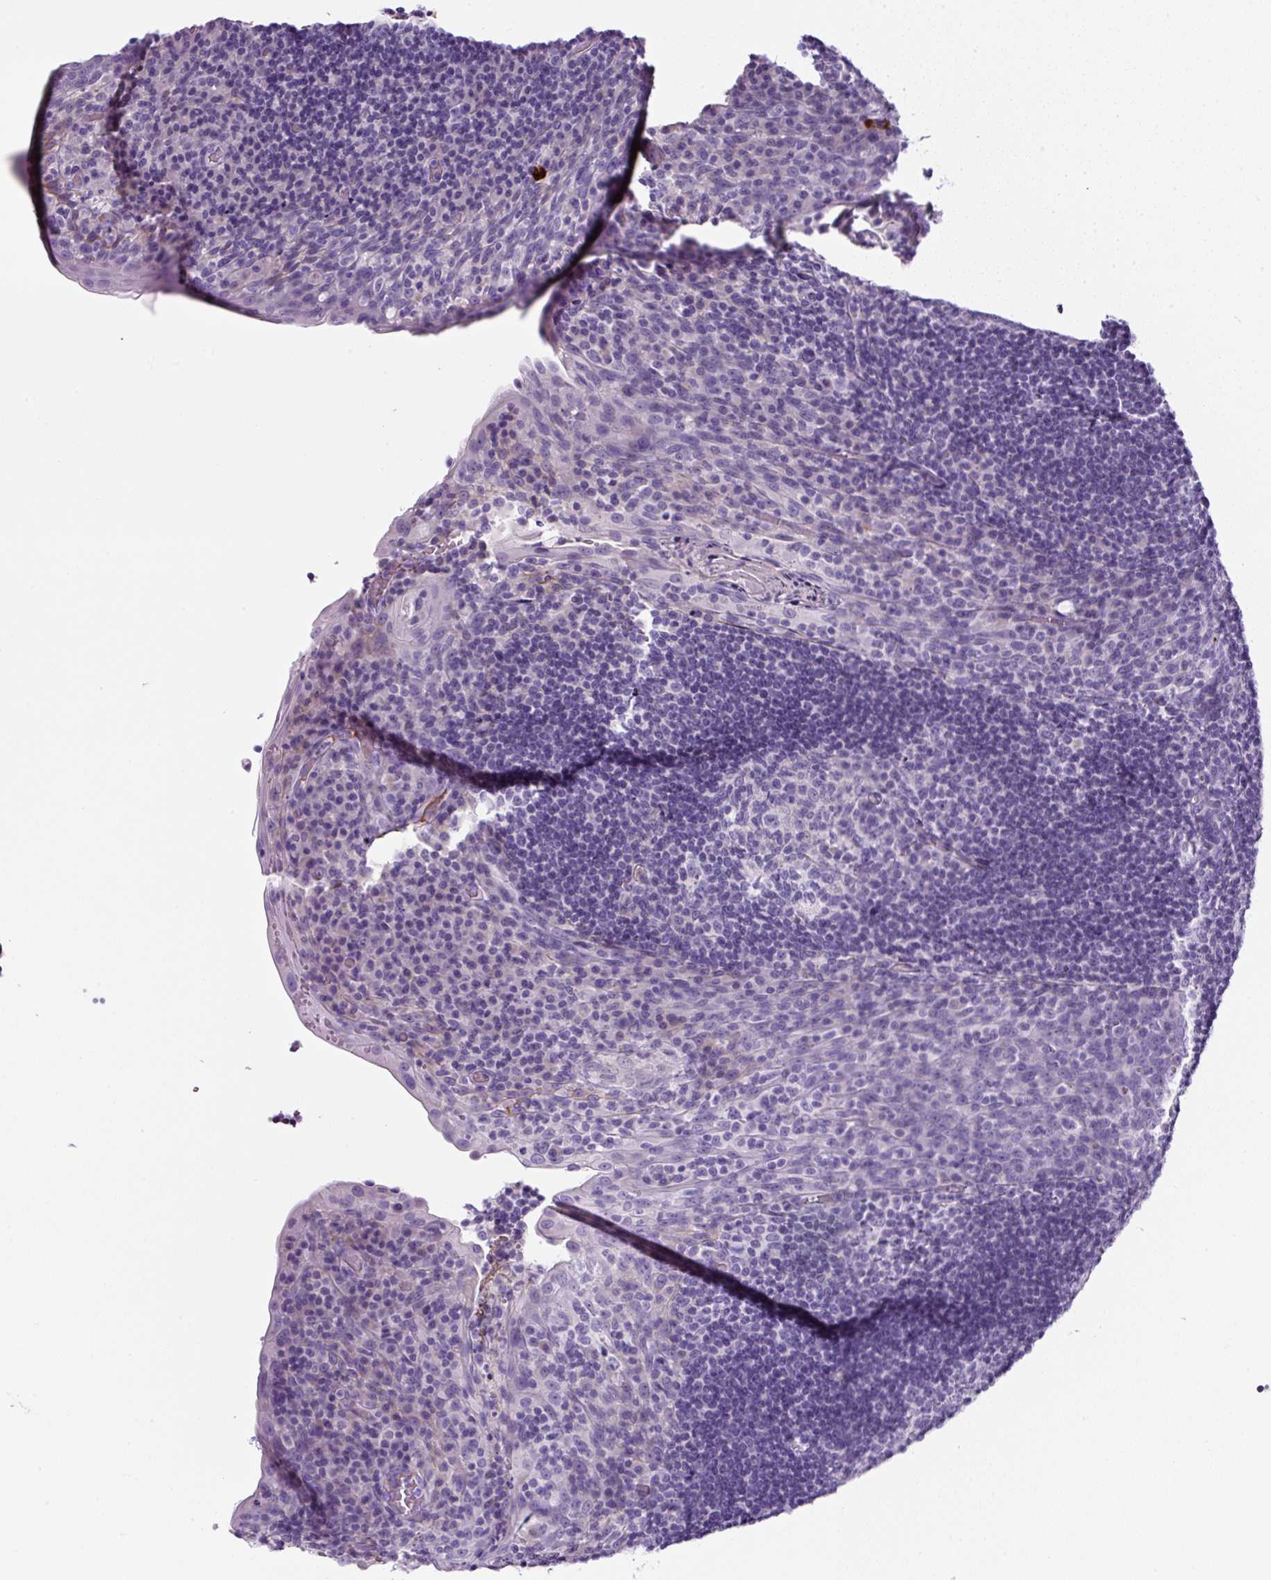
{"staining": {"intensity": "negative", "quantity": "none", "location": "none"}, "tissue": "tonsil", "cell_type": "Germinal center cells", "image_type": "normal", "snomed": [{"axis": "morphology", "description": "Normal tissue, NOS"}, {"axis": "topography", "description": "Tonsil"}], "caption": "Immunohistochemistry (IHC) of unremarkable tonsil exhibits no expression in germinal center cells.", "gene": "OR14A2", "patient": {"sex": "male", "age": 17}}